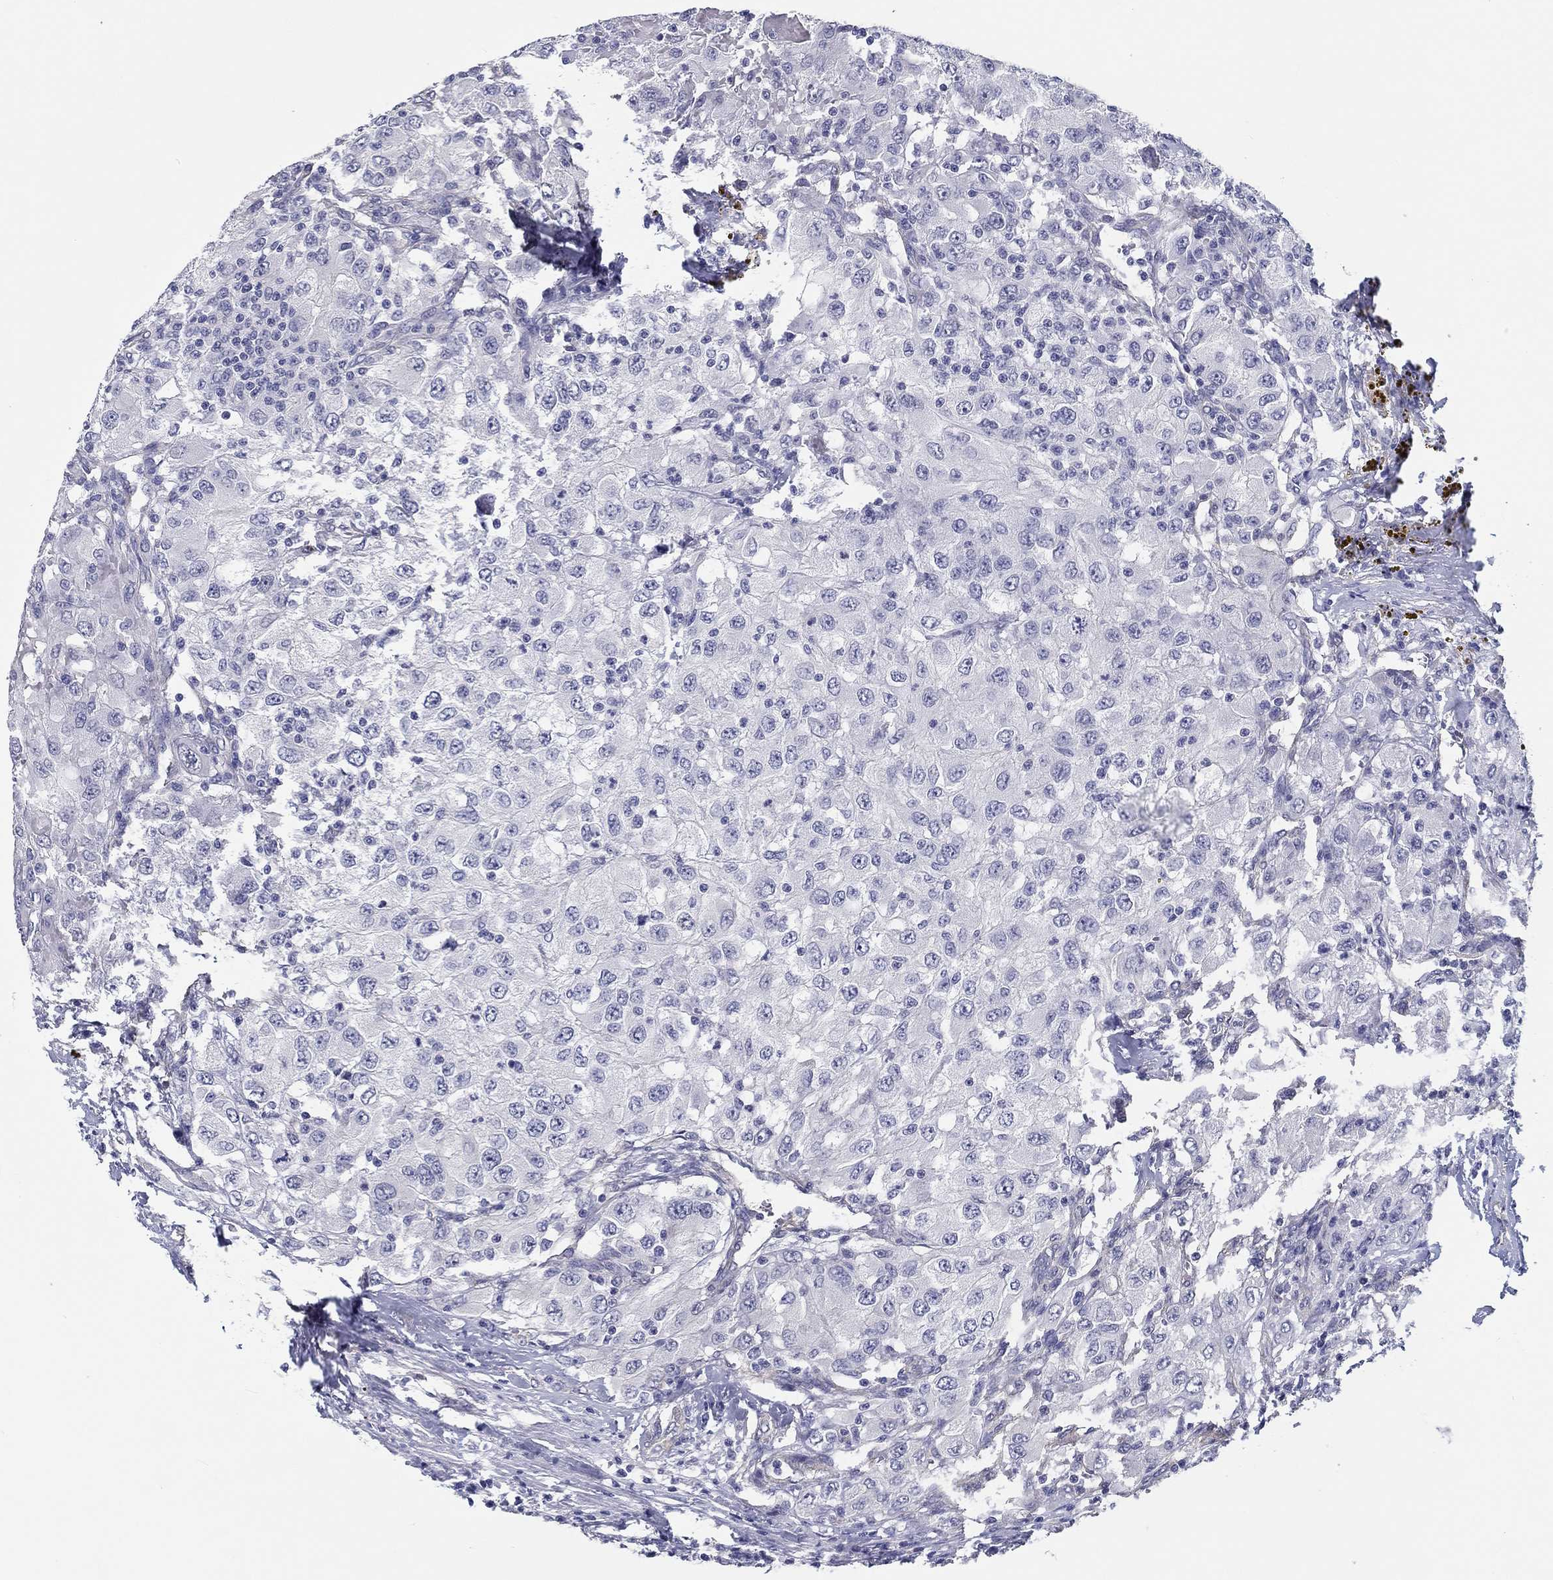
{"staining": {"intensity": "negative", "quantity": "none", "location": "none"}, "tissue": "renal cancer", "cell_type": "Tumor cells", "image_type": "cancer", "snomed": [{"axis": "morphology", "description": "Adenocarcinoma, NOS"}, {"axis": "topography", "description": "Kidney"}], "caption": "There is no significant positivity in tumor cells of adenocarcinoma (renal). (Brightfield microscopy of DAB IHC at high magnification).", "gene": "CRYGD", "patient": {"sex": "female", "age": 67}}